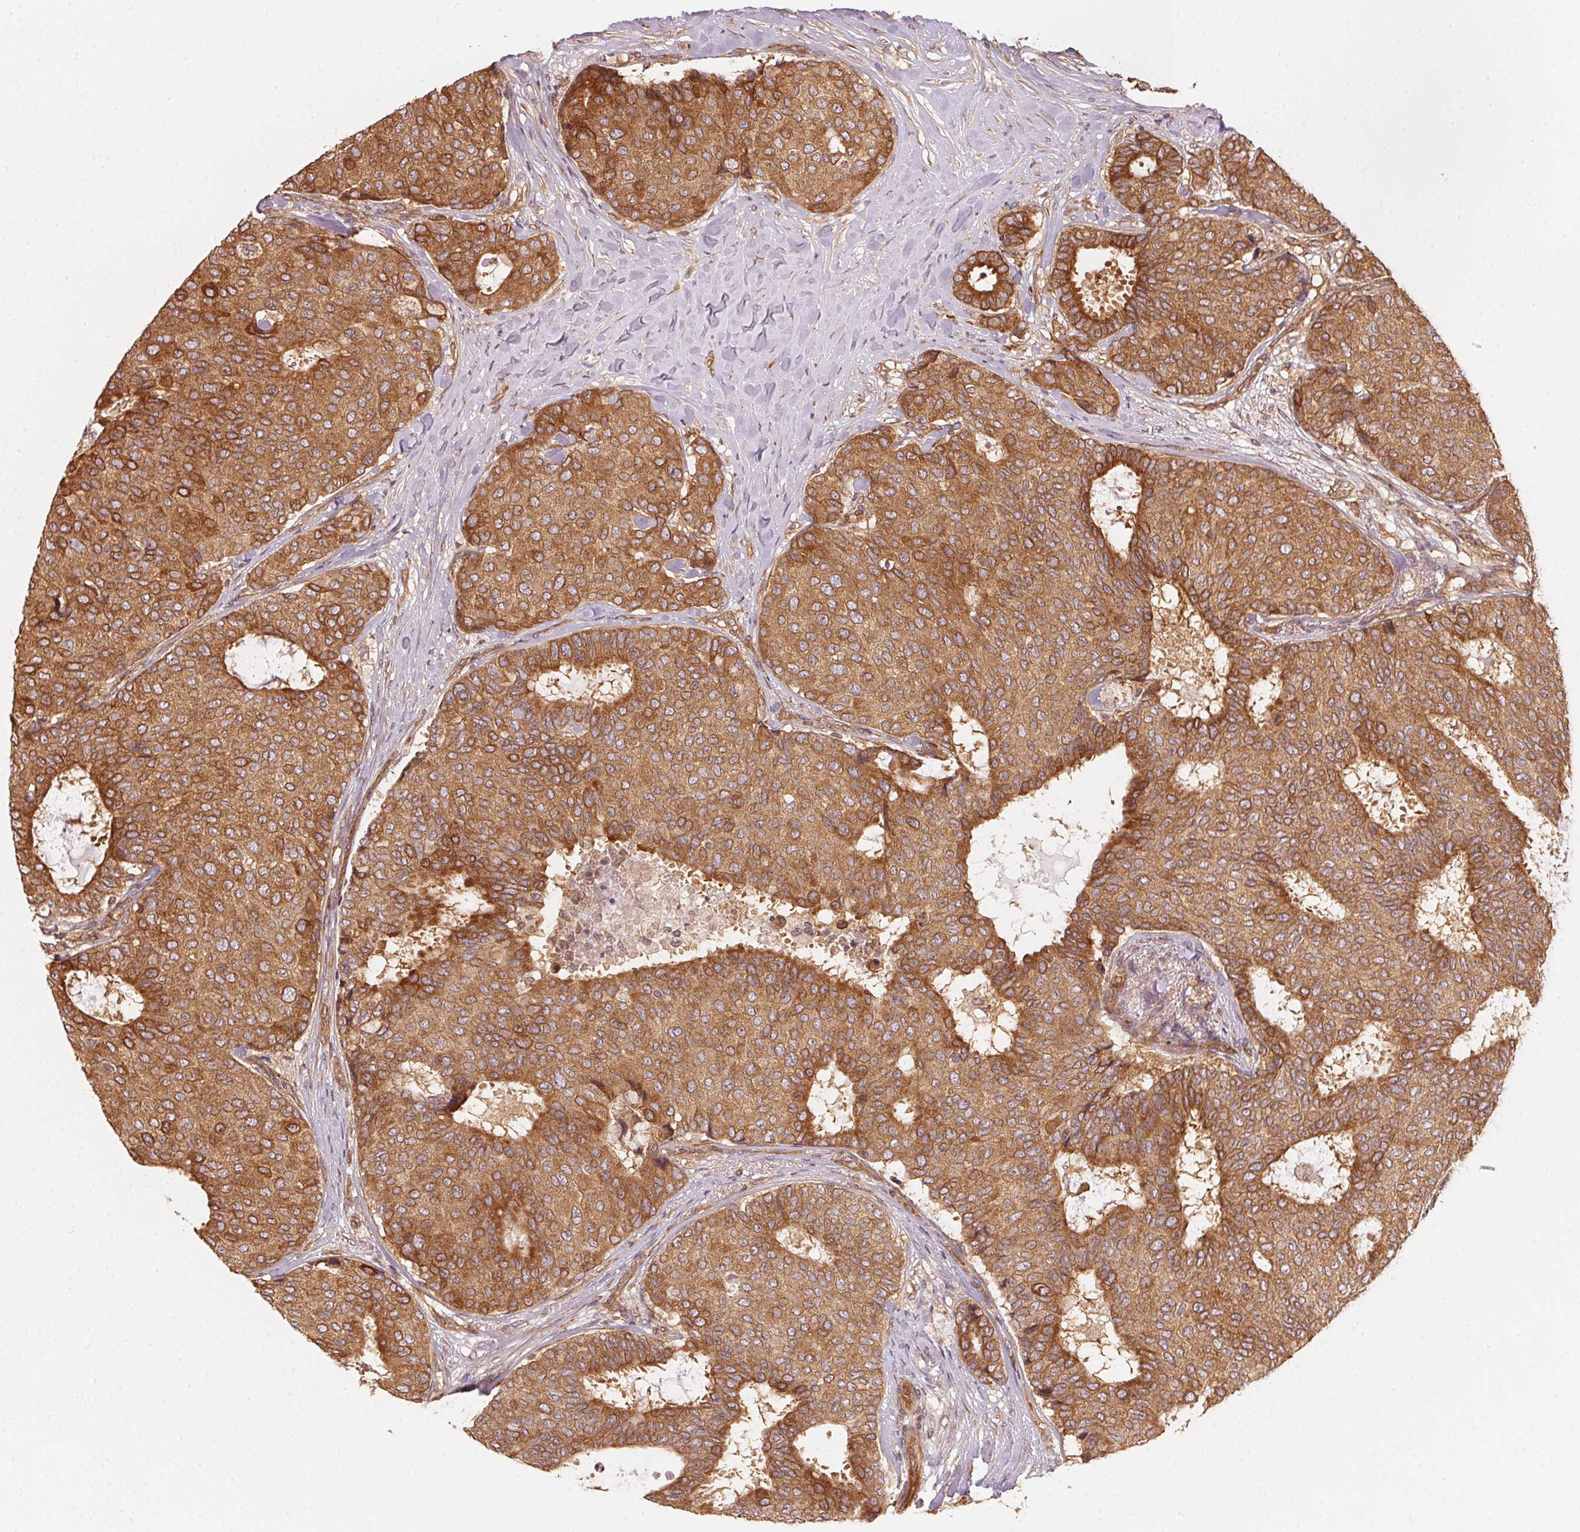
{"staining": {"intensity": "moderate", "quantity": ">75%", "location": "cytoplasmic/membranous"}, "tissue": "breast cancer", "cell_type": "Tumor cells", "image_type": "cancer", "snomed": [{"axis": "morphology", "description": "Duct carcinoma"}, {"axis": "topography", "description": "Breast"}], "caption": "Human breast cancer stained for a protein (brown) exhibits moderate cytoplasmic/membranous positive staining in about >75% of tumor cells.", "gene": "STRN4", "patient": {"sex": "female", "age": 75}}